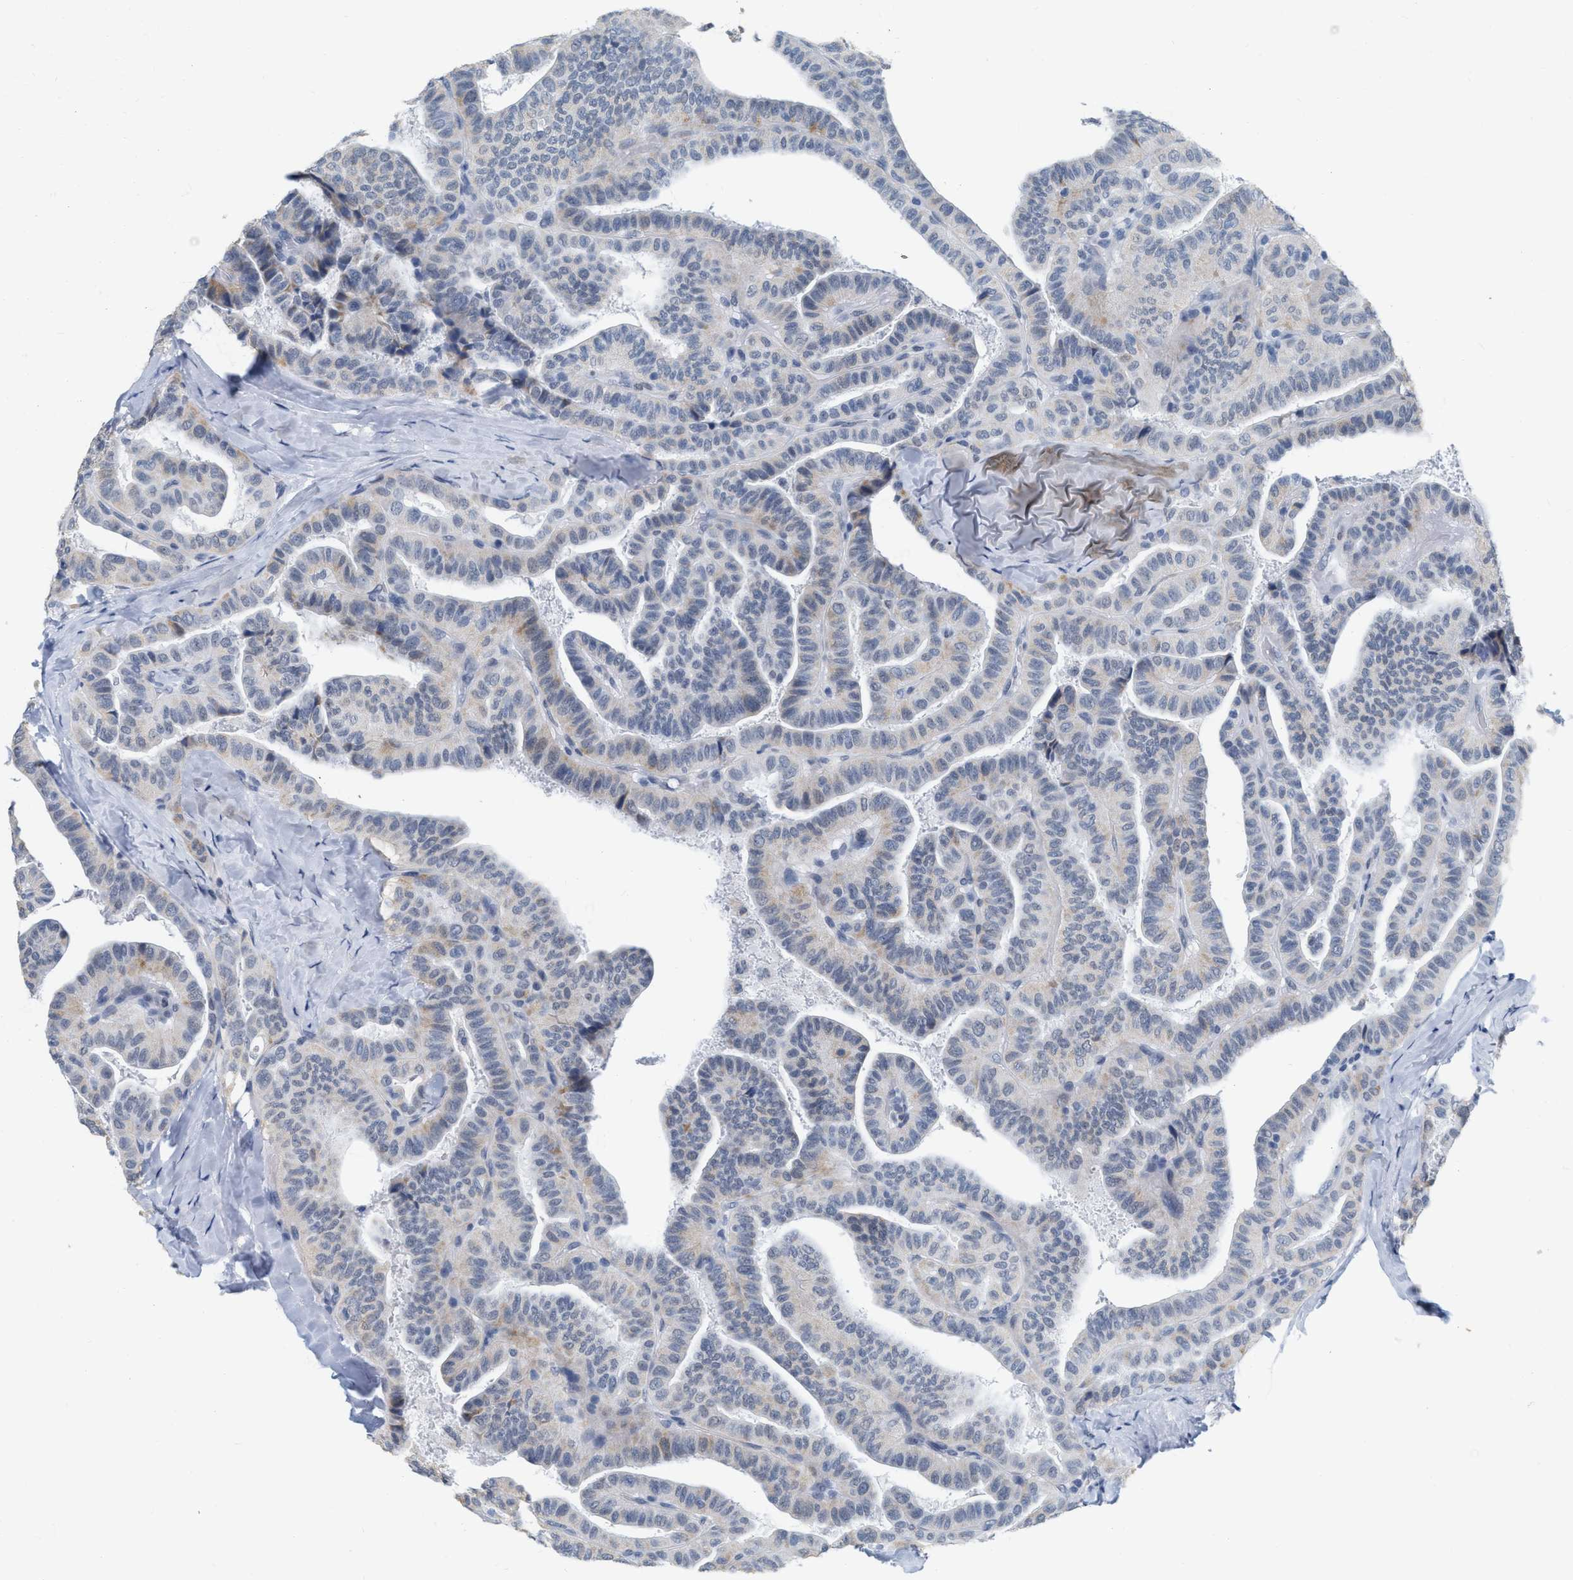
{"staining": {"intensity": "weak", "quantity": "<25%", "location": "cytoplasmic/membranous"}, "tissue": "thyroid cancer", "cell_type": "Tumor cells", "image_type": "cancer", "snomed": [{"axis": "morphology", "description": "Papillary adenocarcinoma, NOS"}, {"axis": "topography", "description": "Thyroid gland"}], "caption": "There is no significant expression in tumor cells of papillary adenocarcinoma (thyroid). (Brightfield microscopy of DAB immunohistochemistry at high magnification).", "gene": "XIRP1", "patient": {"sex": "male", "age": 77}}